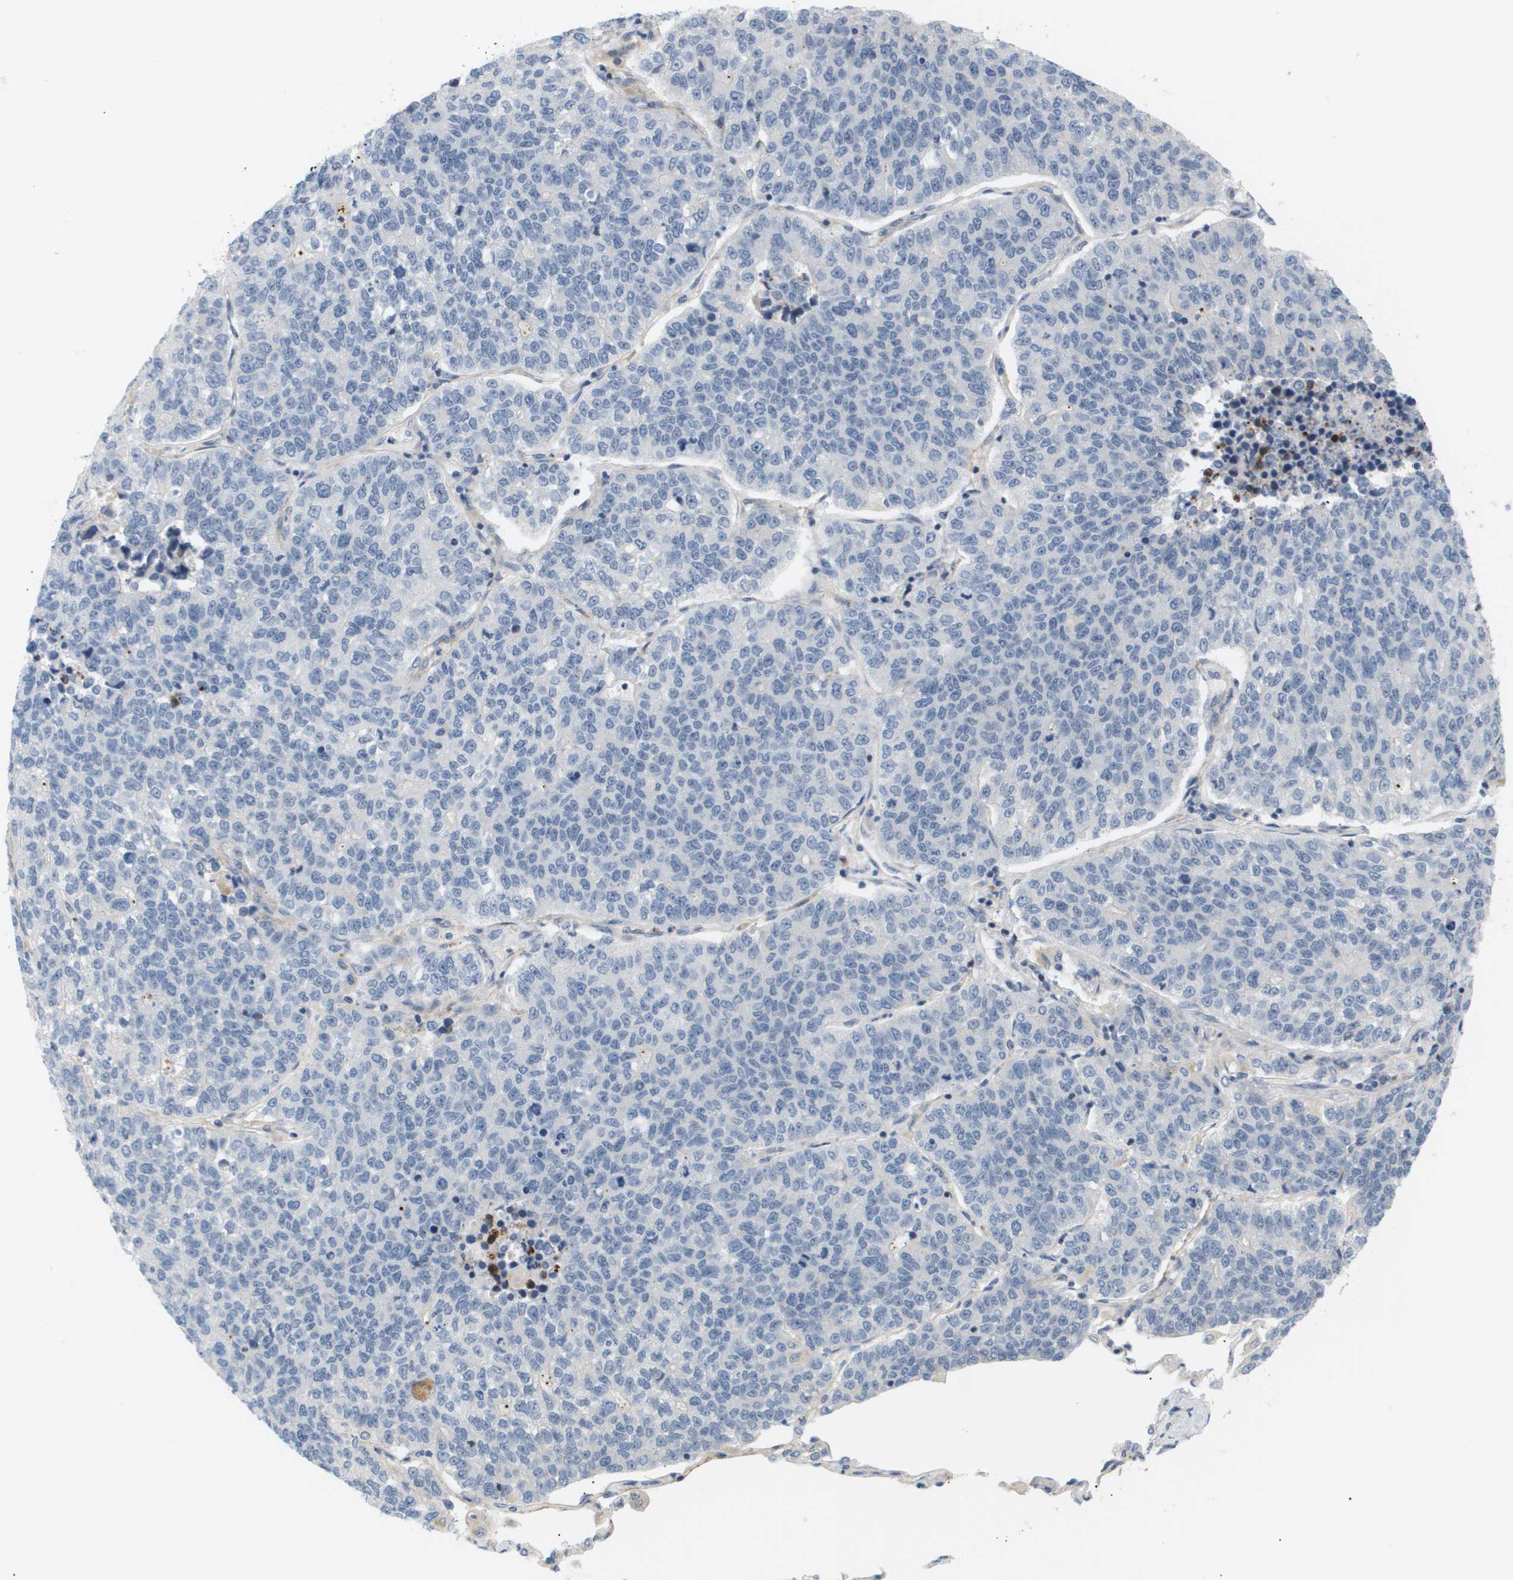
{"staining": {"intensity": "negative", "quantity": "none", "location": "none"}, "tissue": "lung cancer", "cell_type": "Tumor cells", "image_type": "cancer", "snomed": [{"axis": "morphology", "description": "Adenocarcinoma, NOS"}, {"axis": "topography", "description": "Lung"}], "caption": "Adenocarcinoma (lung) was stained to show a protein in brown. There is no significant positivity in tumor cells.", "gene": "CORO2B", "patient": {"sex": "male", "age": 49}}